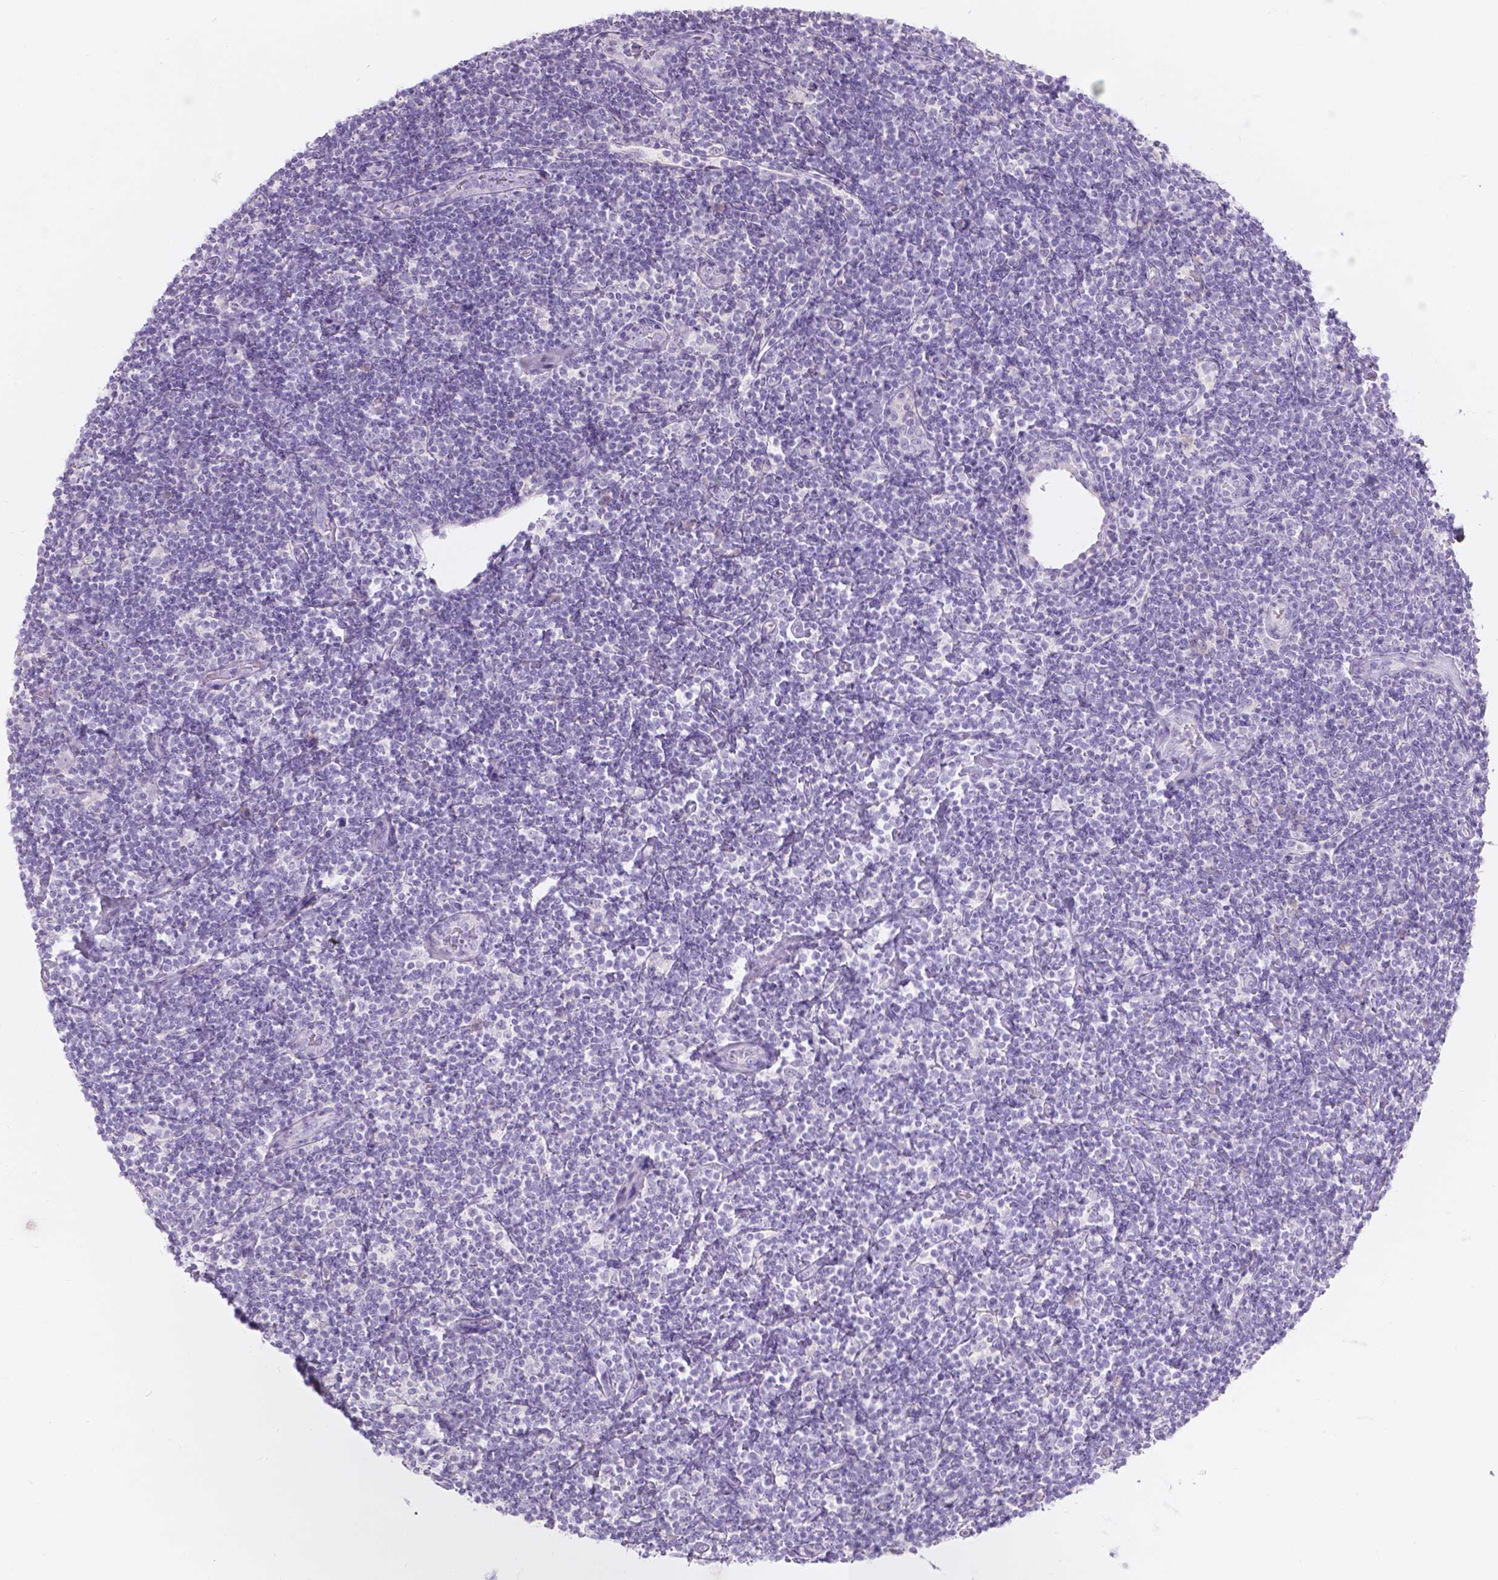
{"staining": {"intensity": "negative", "quantity": "none", "location": "none"}, "tissue": "lymphoma", "cell_type": "Tumor cells", "image_type": "cancer", "snomed": [{"axis": "morphology", "description": "Hodgkin's disease, NOS"}, {"axis": "topography", "description": "Lymph node"}], "caption": "Tumor cells are negative for protein expression in human Hodgkin's disease. (DAB (3,3'-diaminobenzidine) immunohistochemistry (IHC) visualized using brightfield microscopy, high magnification).", "gene": "GAL3ST2", "patient": {"sex": "male", "age": 40}}